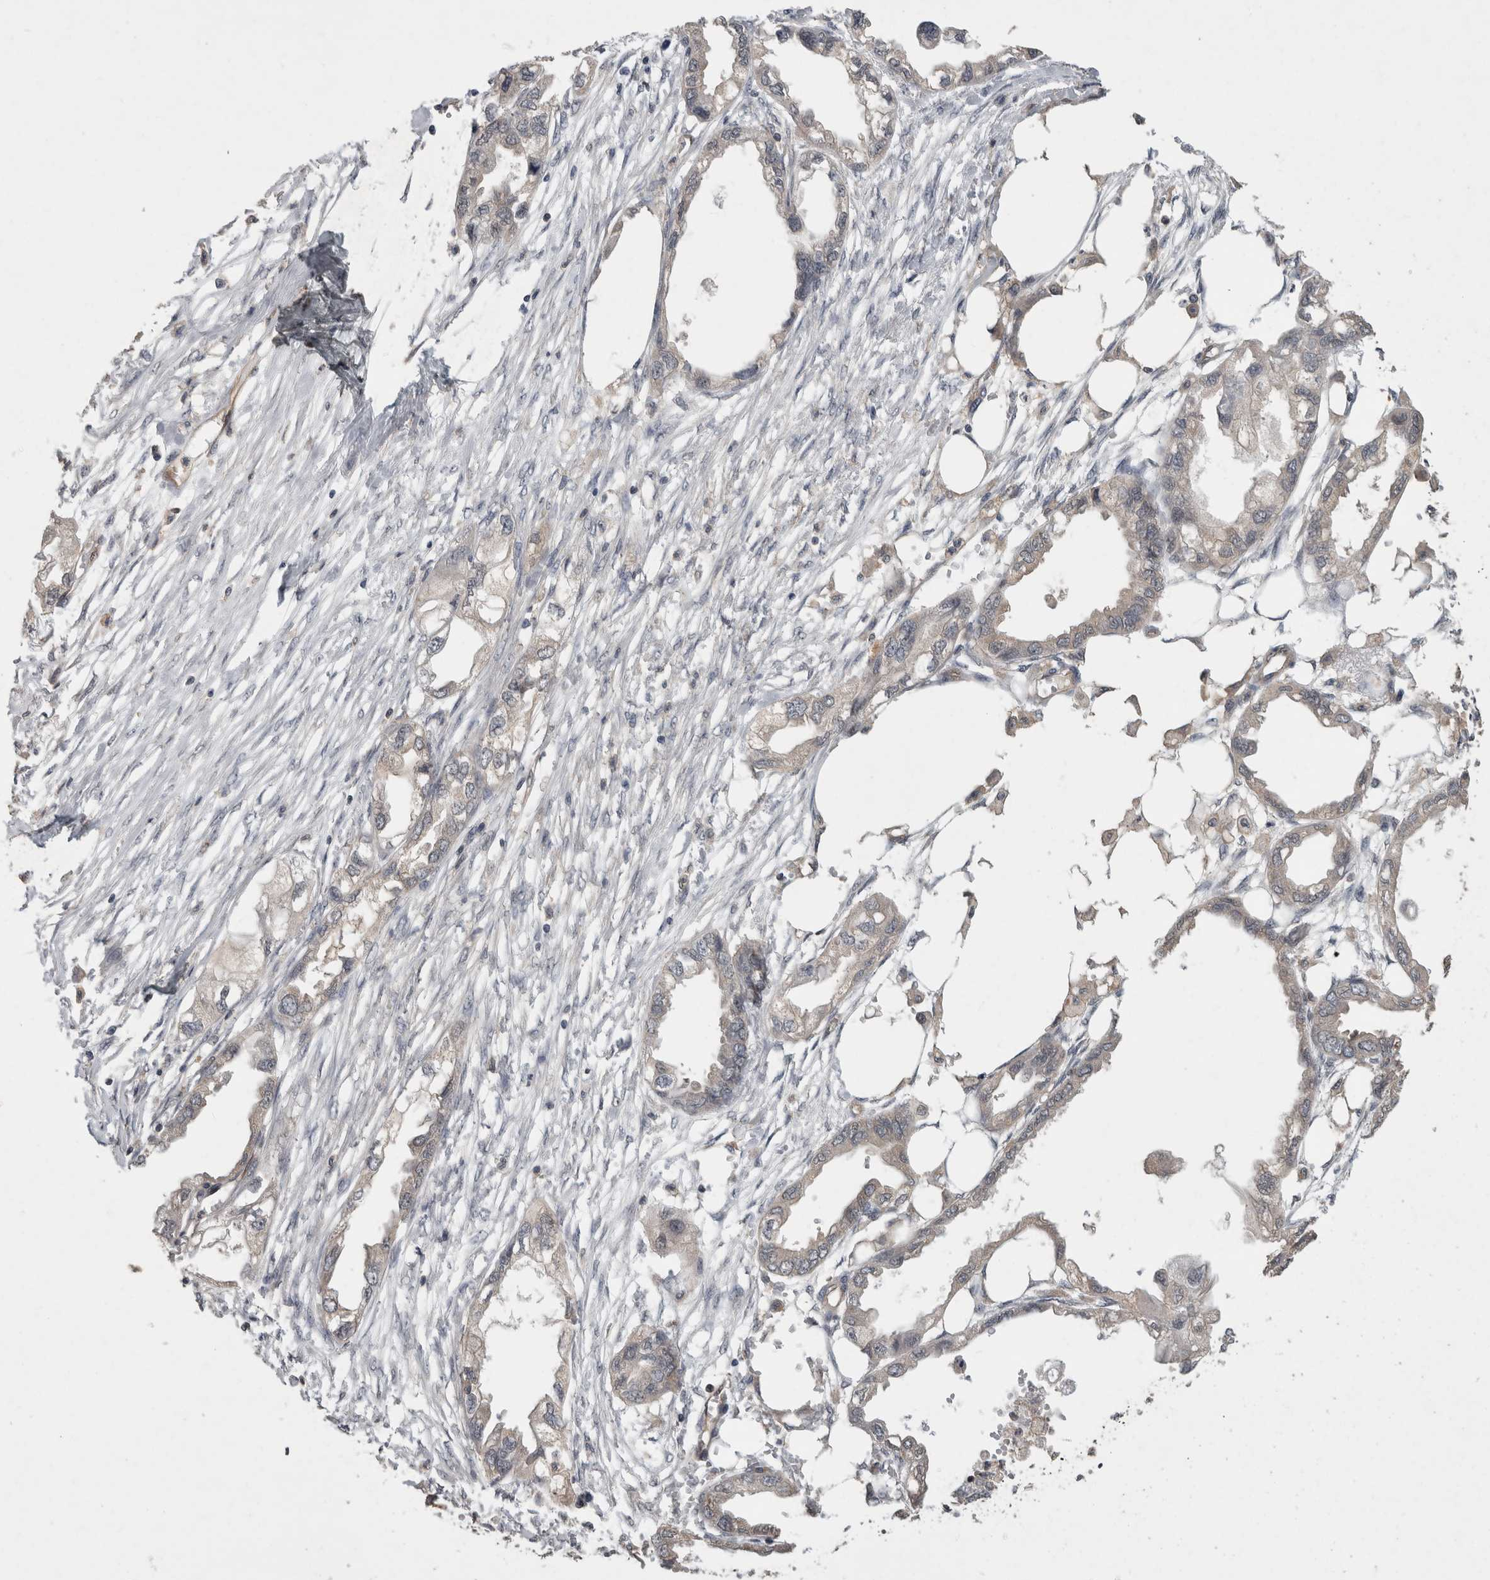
{"staining": {"intensity": "weak", "quantity": "<25%", "location": "cytoplasmic/membranous"}, "tissue": "endometrial cancer", "cell_type": "Tumor cells", "image_type": "cancer", "snomed": [{"axis": "morphology", "description": "Adenocarcinoma, NOS"}, {"axis": "morphology", "description": "Adenocarcinoma, metastatic, NOS"}, {"axis": "topography", "description": "Adipose tissue"}, {"axis": "topography", "description": "Endometrium"}], "caption": "Immunohistochemistry of endometrial metastatic adenocarcinoma reveals no staining in tumor cells.", "gene": "SPATA48", "patient": {"sex": "female", "age": 67}}